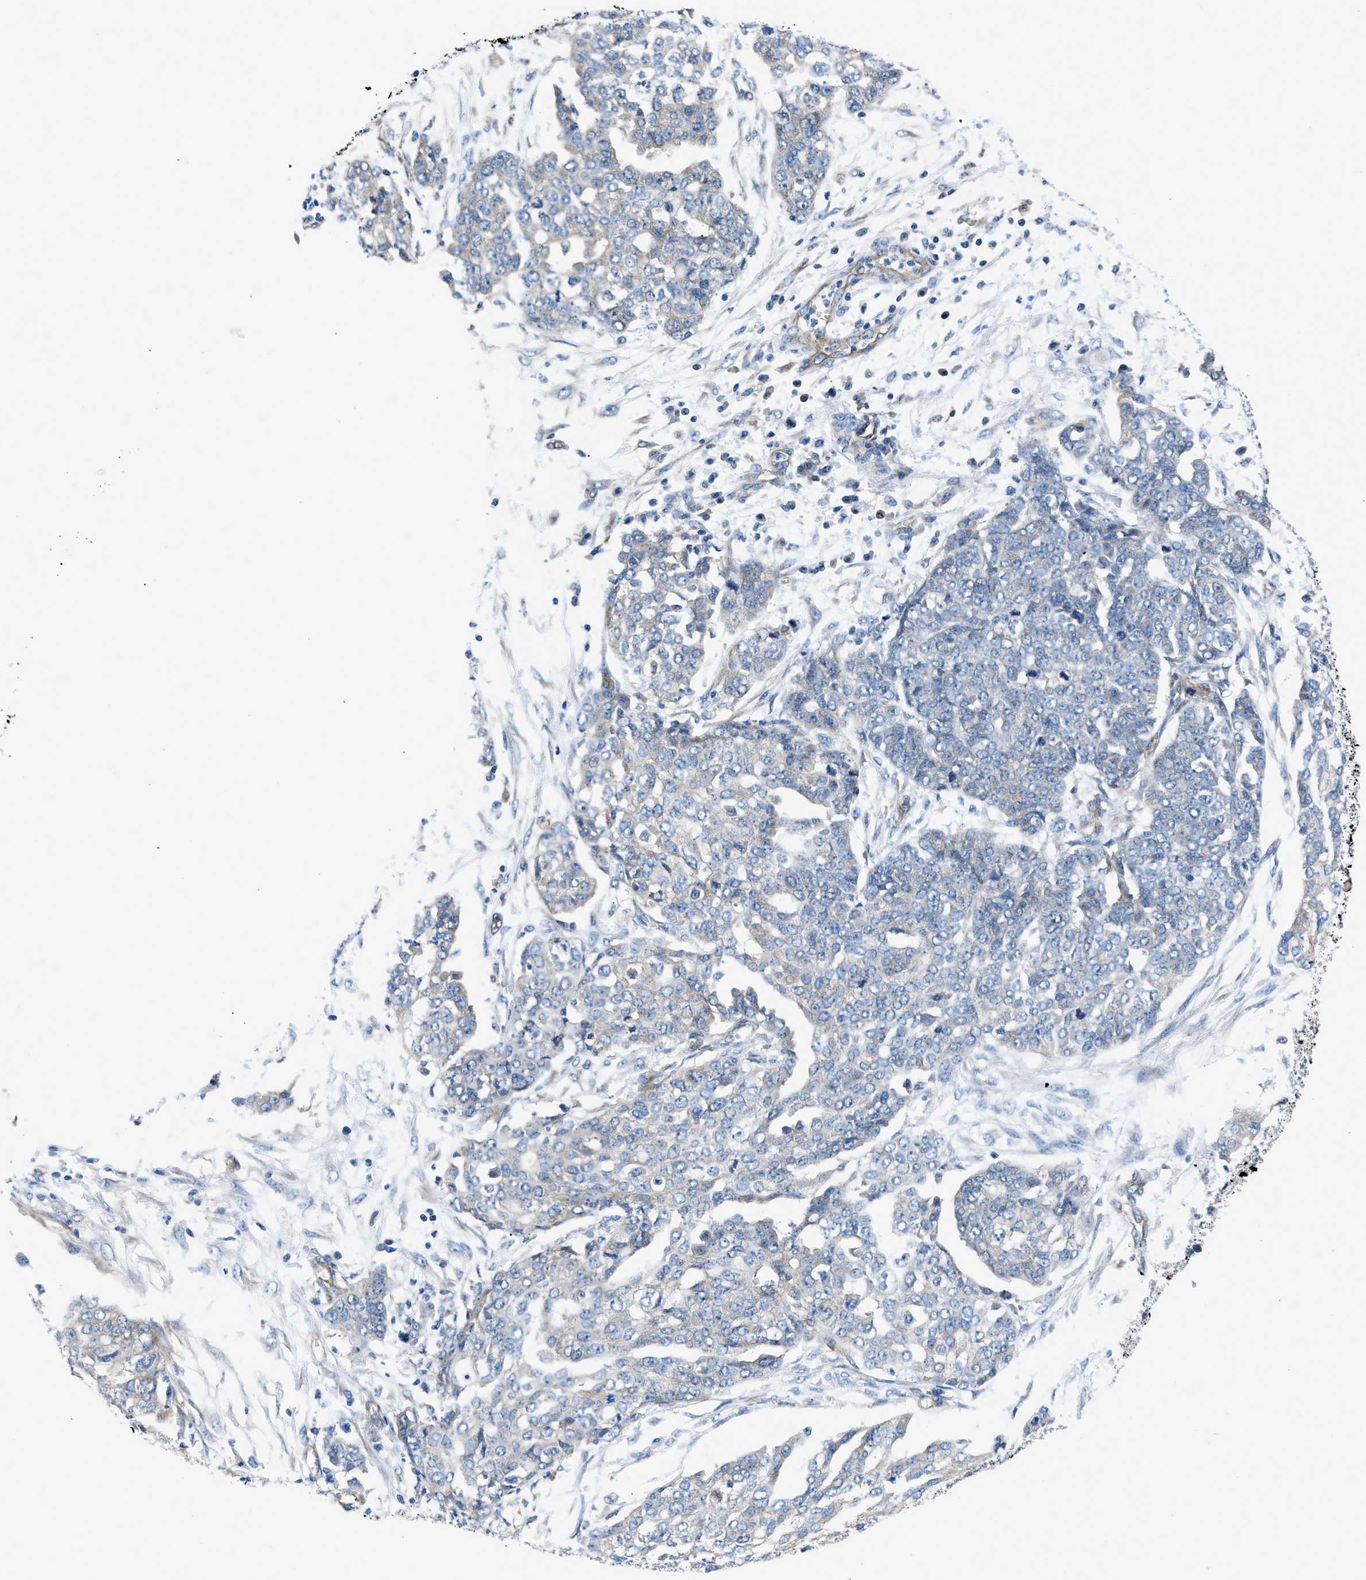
{"staining": {"intensity": "weak", "quantity": "<25%", "location": "cytoplasmic/membranous"}, "tissue": "ovarian cancer", "cell_type": "Tumor cells", "image_type": "cancer", "snomed": [{"axis": "morphology", "description": "Cystadenocarcinoma, serous, NOS"}, {"axis": "topography", "description": "Soft tissue"}, {"axis": "topography", "description": "Ovary"}], "caption": "There is no significant staining in tumor cells of serous cystadenocarcinoma (ovarian). The staining is performed using DAB (3,3'-diaminobenzidine) brown chromogen with nuclei counter-stained in using hematoxylin.", "gene": "TRIP4", "patient": {"sex": "female", "age": 57}}